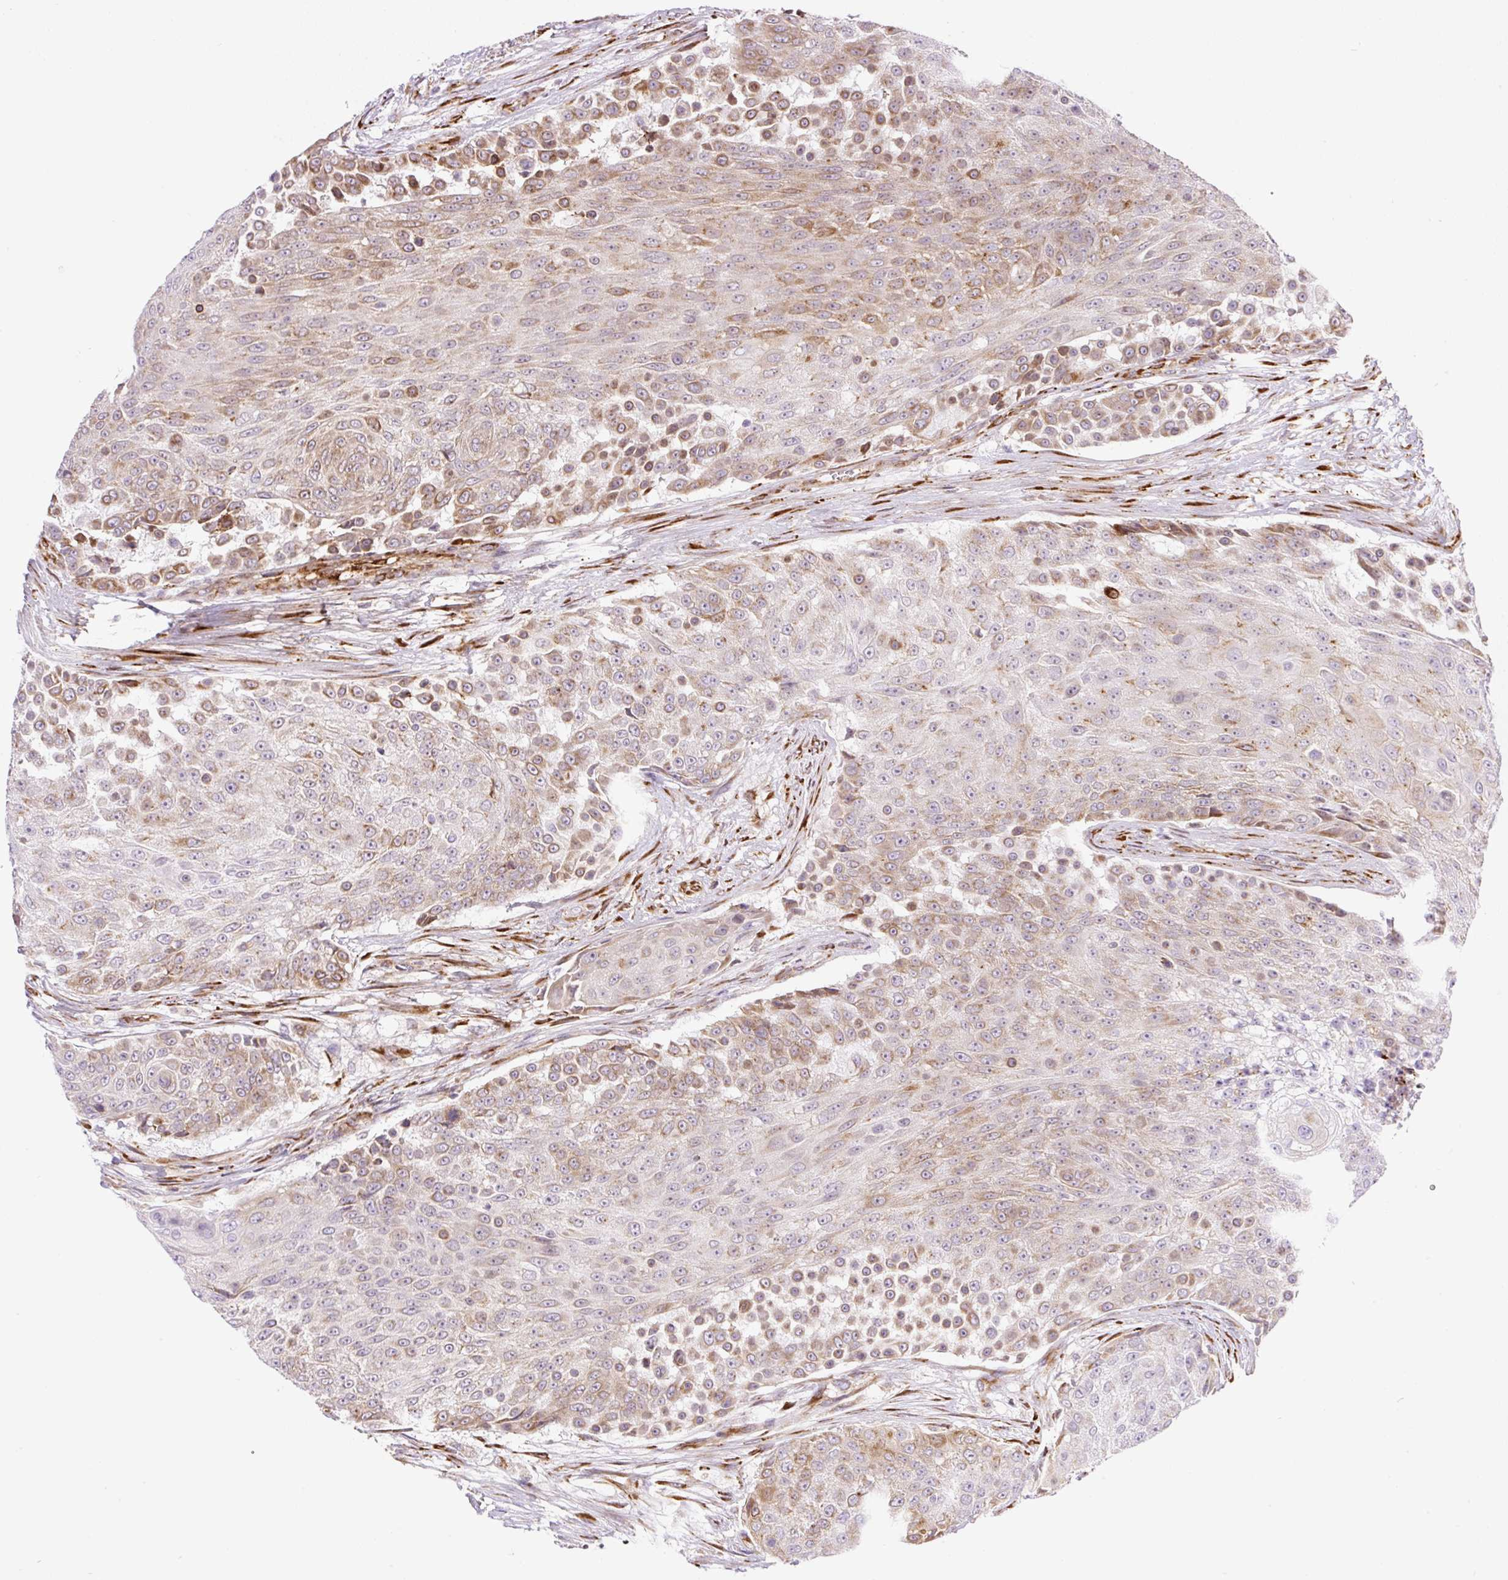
{"staining": {"intensity": "moderate", "quantity": "25%-75%", "location": "cytoplasmic/membranous"}, "tissue": "urothelial cancer", "cell_type": "Tumor cells", "image_type": "cancer", "snomed": [{"axis": "morphology", "description": "Urothelial carcinoma, High grade"}, {"axis": "topography", "description": "Urinary bladder"}], "caption": "DAB immunohistochemical staining of urothelial cancer shows moderate cytoplasmic/membranous protein staining in about 25%-75% of tumor cells.", "gene": "RAB30", "patient": {"sex": "female", "age": 63}}